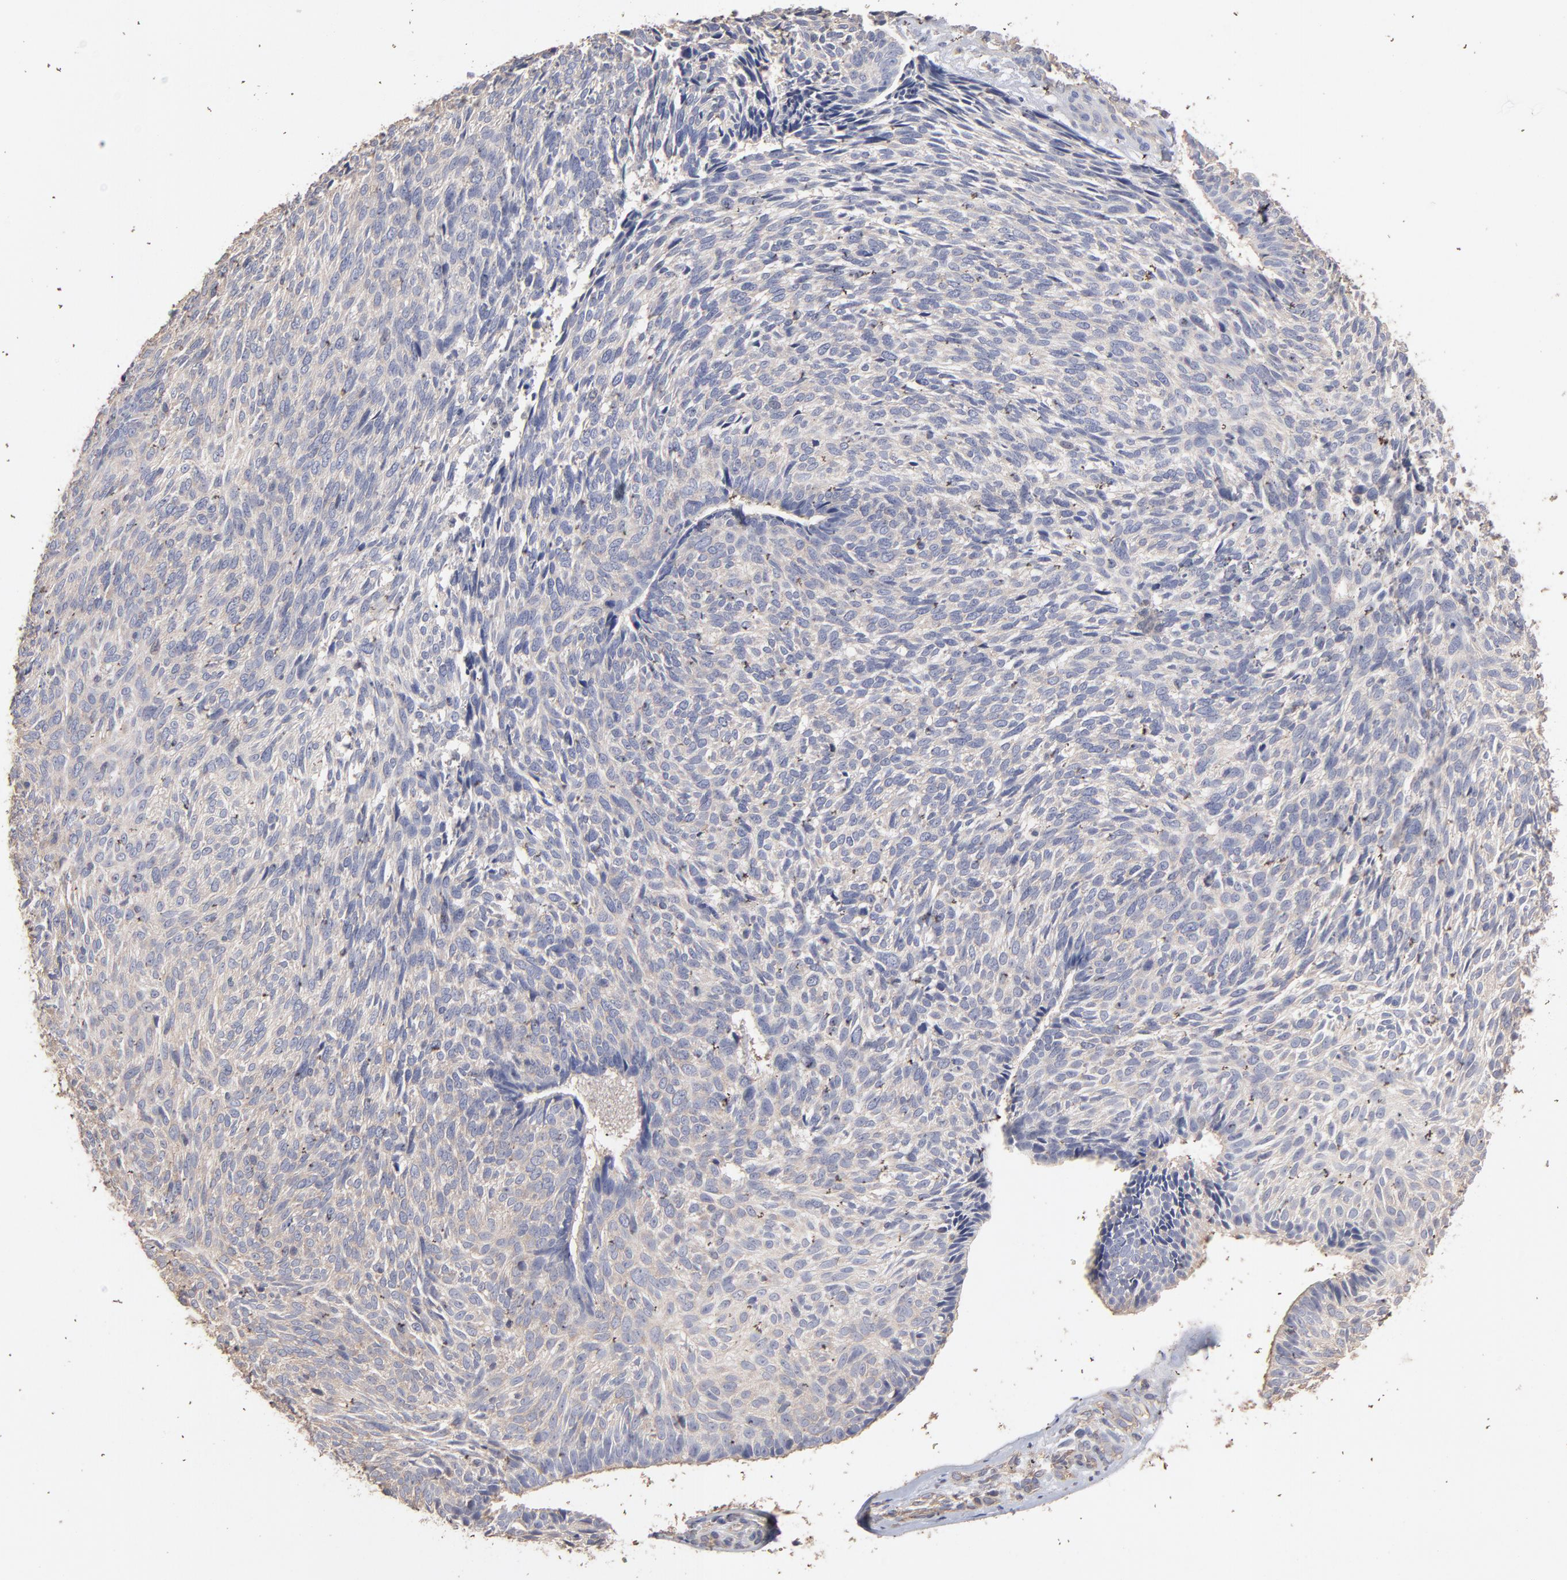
{"staining": {"intensity": "weak", "quantity": ">75%", "location": "cytoplasmic/membranous"}, "tissue": "skin cancer", "cell_type": "Tumor cells", "image_type": "cancer", "snomed": [{"axis": "morphology", "description": "Basal cell carcinoma"}, {"axis": "topography", "description": "Skin"}], "caption": "IHC micrograph of neoplastic tissue: human skin cancer (basal cell carcinoma) stained using immunohistochemistry (IHC) reveals low levels of weak protein expression localized specifically in the cytoplasmic/membranous of tumor cells, appearing as a cytoplasmic/membranous brown color.", "gene": "TANGO2", "patient": {"sex": "male", "age": 72}}